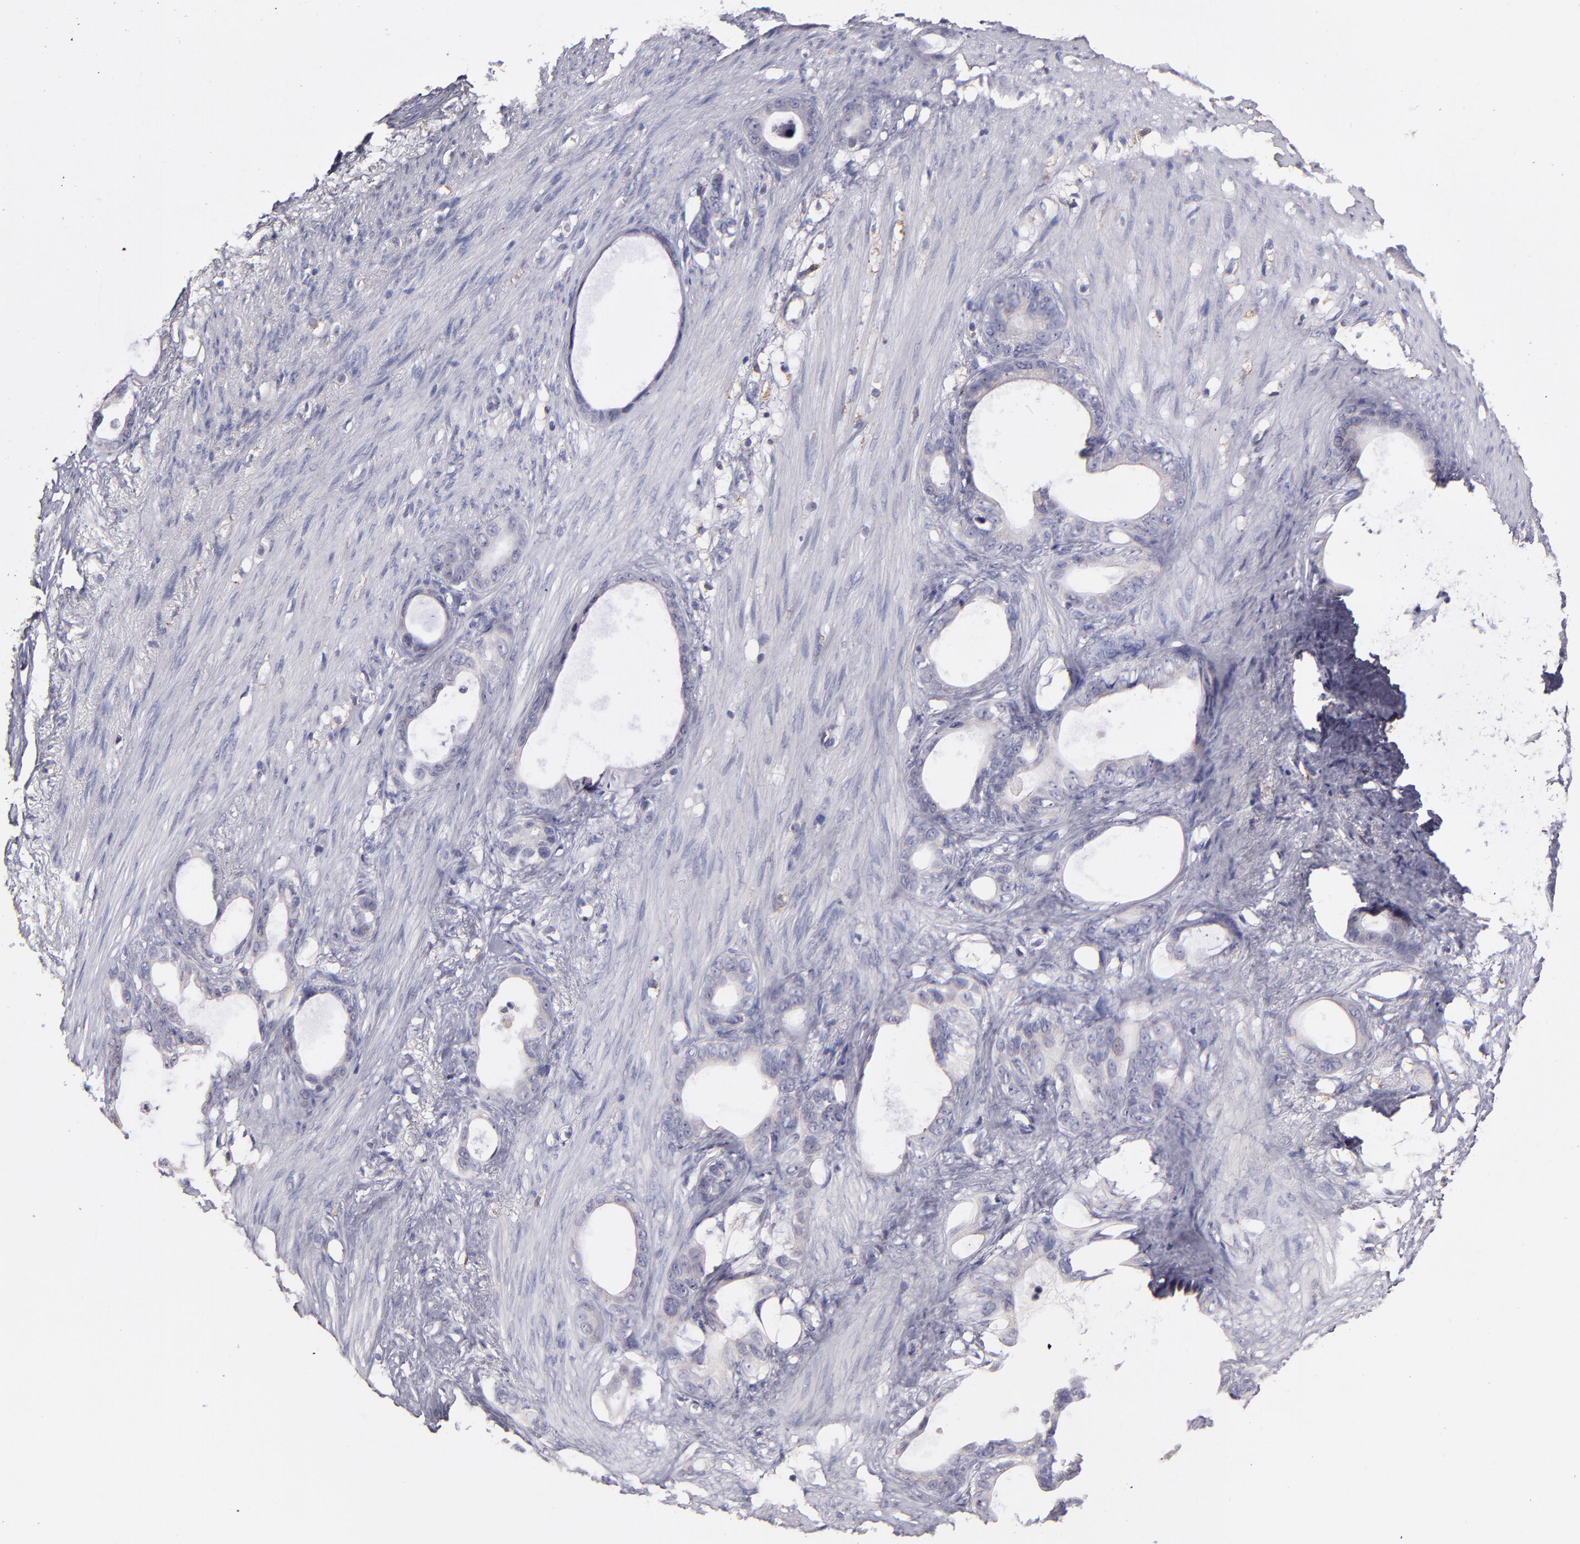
{"staining": {"intensity": "weak", "quantity": "<25%", "location": "cytoplasmic/membranous"}, "tissue": "stomach cancer", "cell_type": "Tumor cells", "image_type": "cancer", "snomed": [{"axis": "morphology", "description": "Adenocarcinoma, NOS"}, {"axis": "topography", "description": "Stomach"}], "caption": "Immunohistochemistry of human adenocarcinoma (stomach) shows no expression in tumor cells.", "gene": "GLDC", "patient": {"sex": "female", "age": 75}}